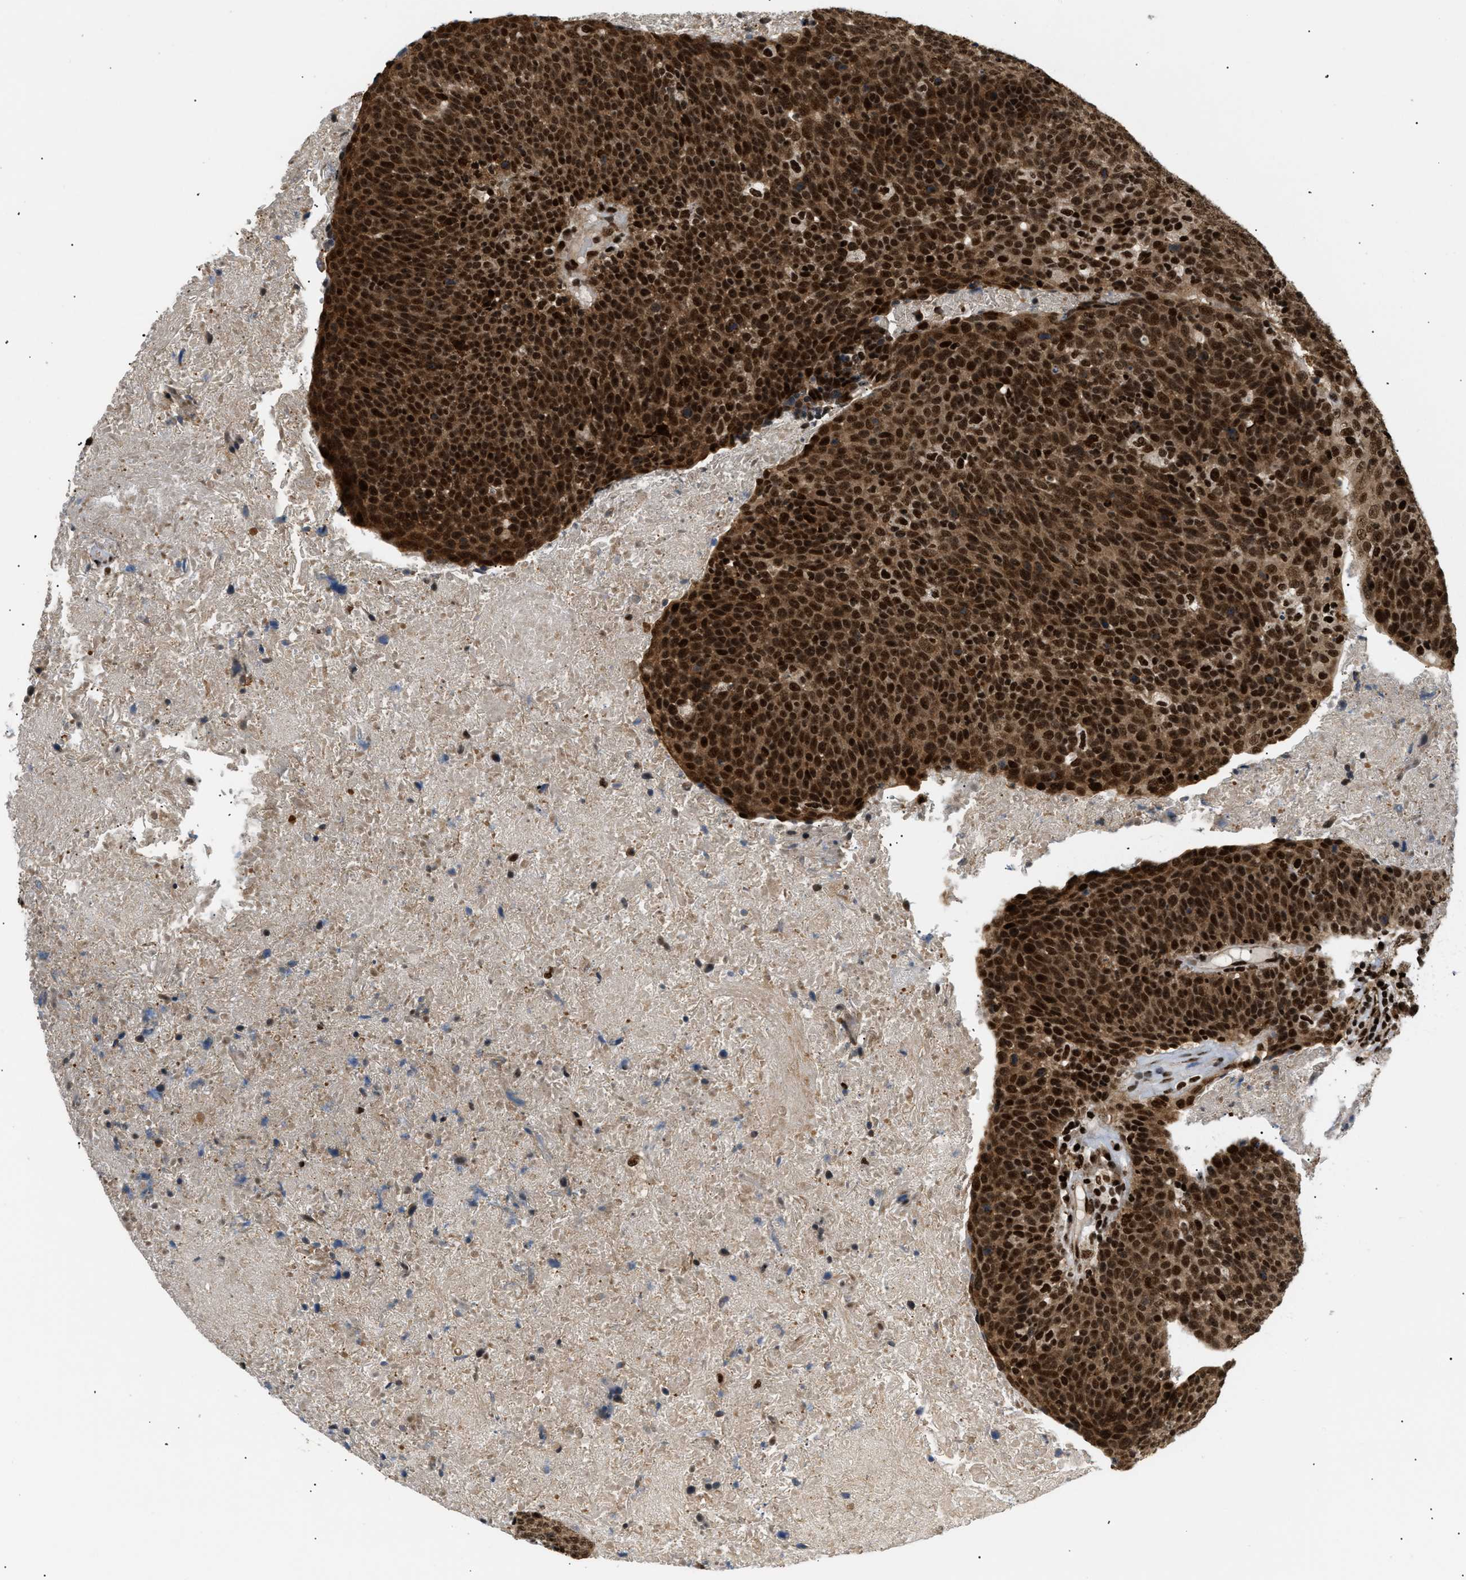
{"staining": {"intensity": "strong", "quantity": ">75%", "location": "cytoplasmic/membranous,nuclear"}, "tissue": "head and neck cancer", "cell_type": "Tumor cells", "image_type": "cancer", "snomed": [{"axis": "morphology", "description": "Squamous cell carcinoma, NOS"}, {"axis": "morphology", "description": "Squamous cell carcinoma, metastatic, NOS"}, {"axis": "topography", "description": "Lymph node"}, {"axis": "topography", "description": "Head-Neck"}], "caption": "A micrograph of human squamous cell carcinoma (head and neck) stained for a protein demonstrates strong cytoplasmic/membranous and nuclear brown staining in tumor cells. Nuclei are stained in blue.", "gene": "RBM5", "patient": {"sex": "male", "age": 62}}